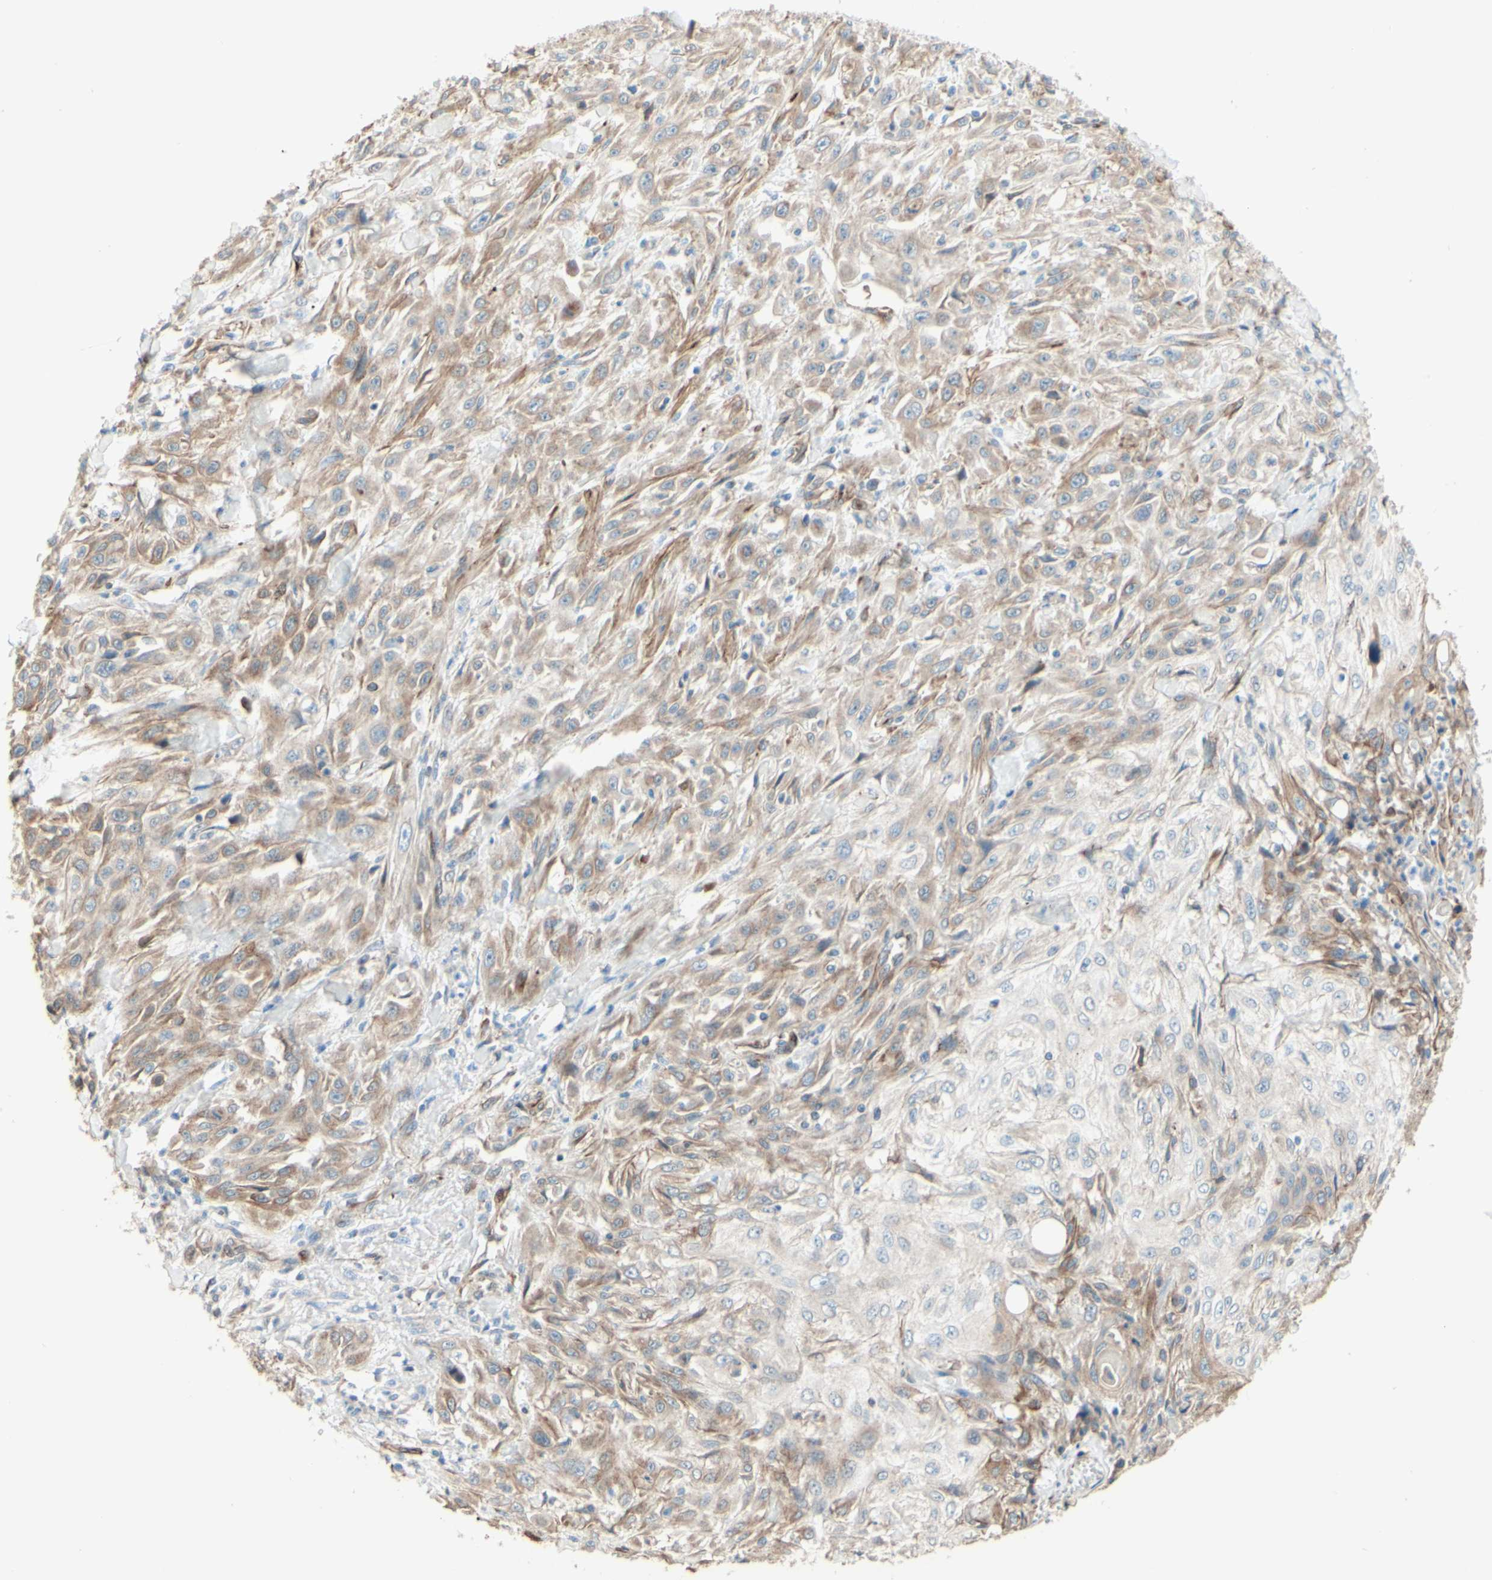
{"staining": {"intensity": "weak", "quantity": ">75%", "location": "cytoplasmic/membranous"}, "tissue": "skin cancer", "cell_type": "Tumor cells", "image_type": "cancer", "snomed": [{"axis": "morphology", "description": "Squamous cell carcinoma, NOS"}, {"axis": "topography", "description": "Skin"}], "caption": "Weak cytoplasmic/membranous positivity is seen in approximately >75% of tumor cells in skin squamous cell carcinoma.", "gene": "ENDOD1", "patient": {"sex": "male", "age": 75}}